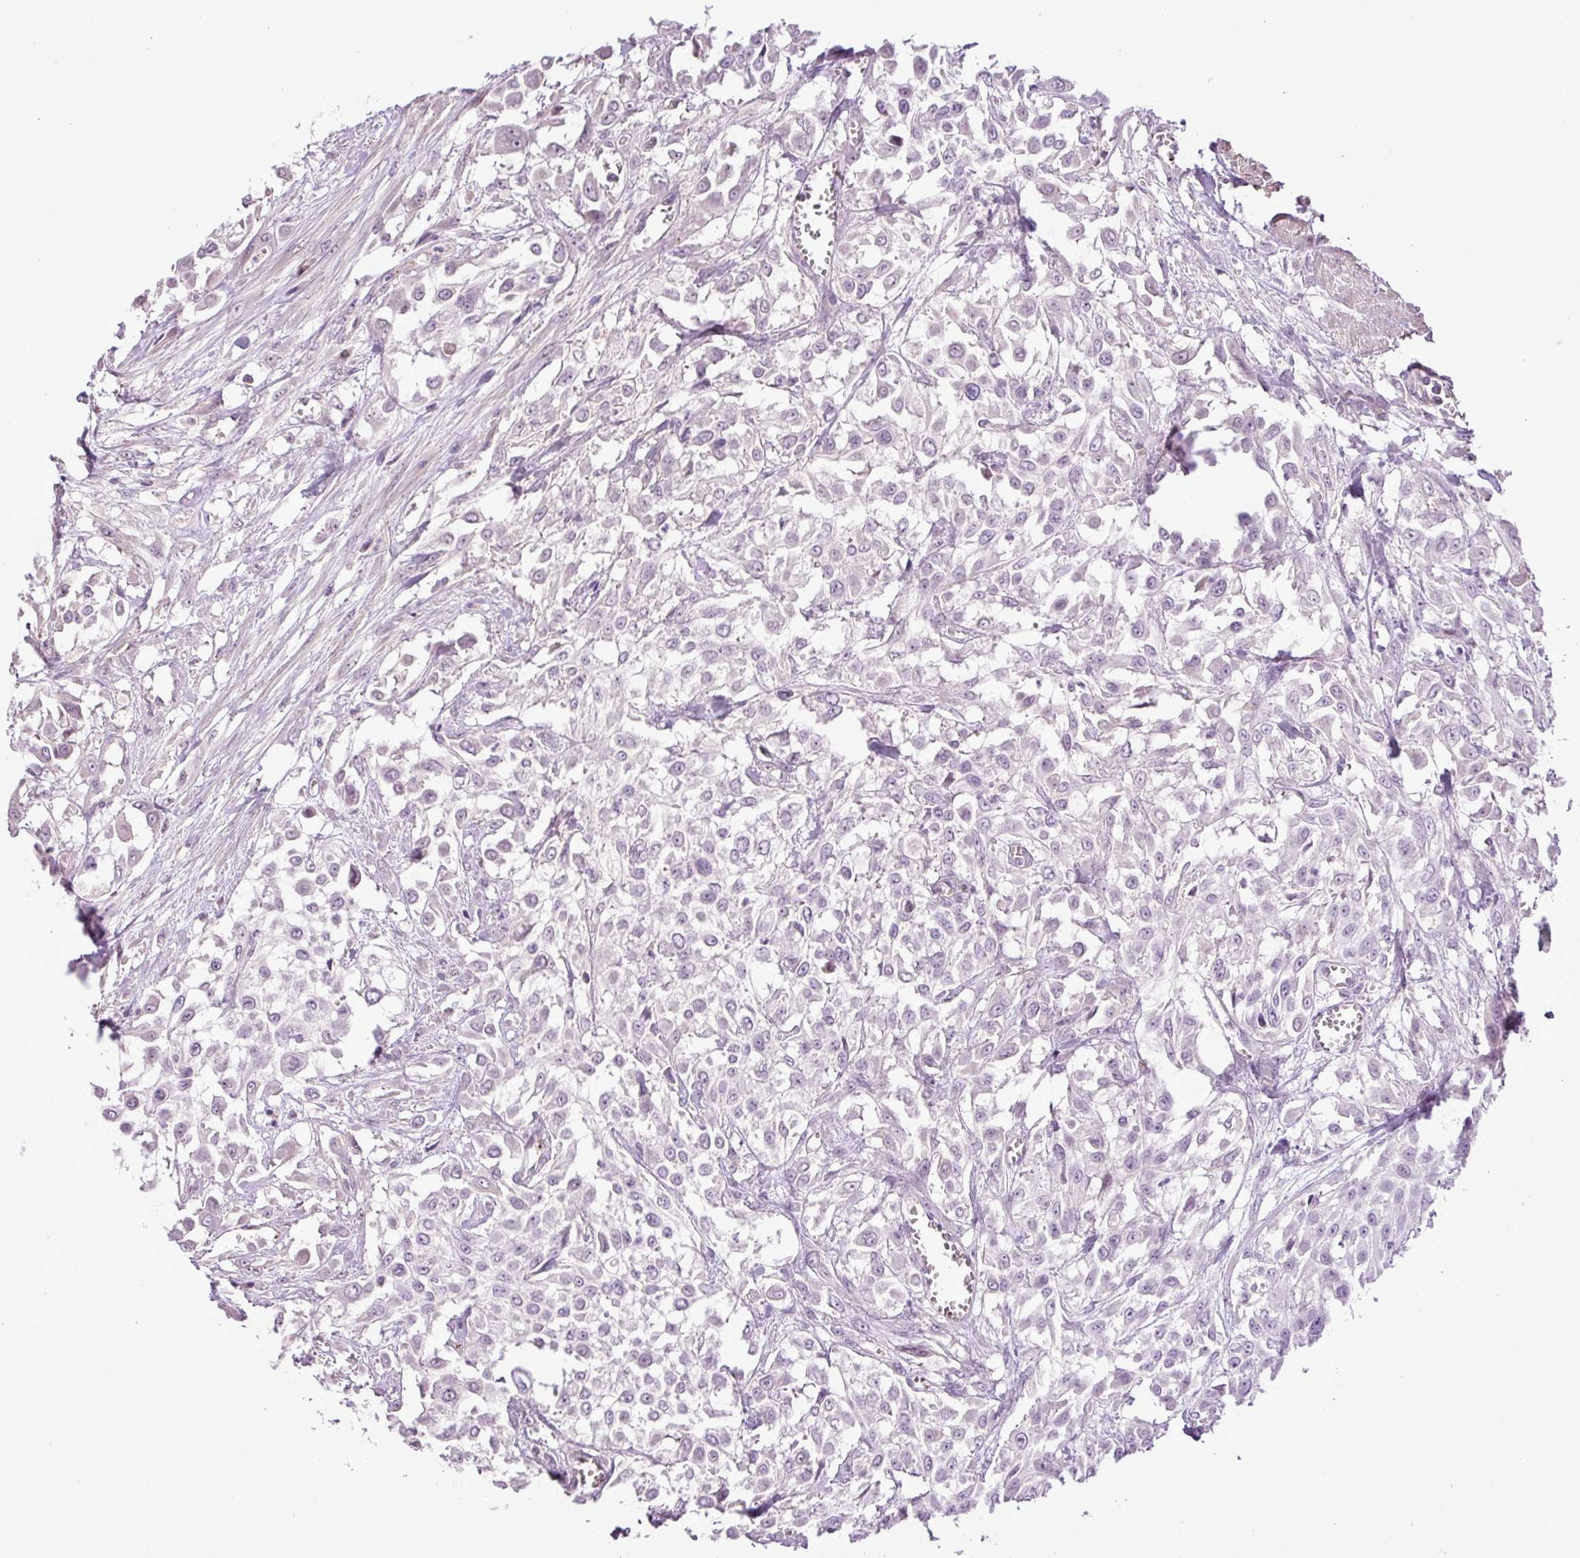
{"staining": {"intensity": "negative", "quantity": "none", "location": "none"}, "tissue": "urothelial cancer", "cell_type": "Tumor cells", "image_type": "cancer", "snomed": [{"axis": "morphology", "description": "Urothelial carcinoma, High grade"}, {"axis": "topography", "description": "Urinary bladder"}], "caption": "This is an IHC image of human urothelial carcinoma (high-grade). There is no positivity in tumor cells.", "gene": "DNAJB13", "patient": {"sex": "male", "age": 57}}